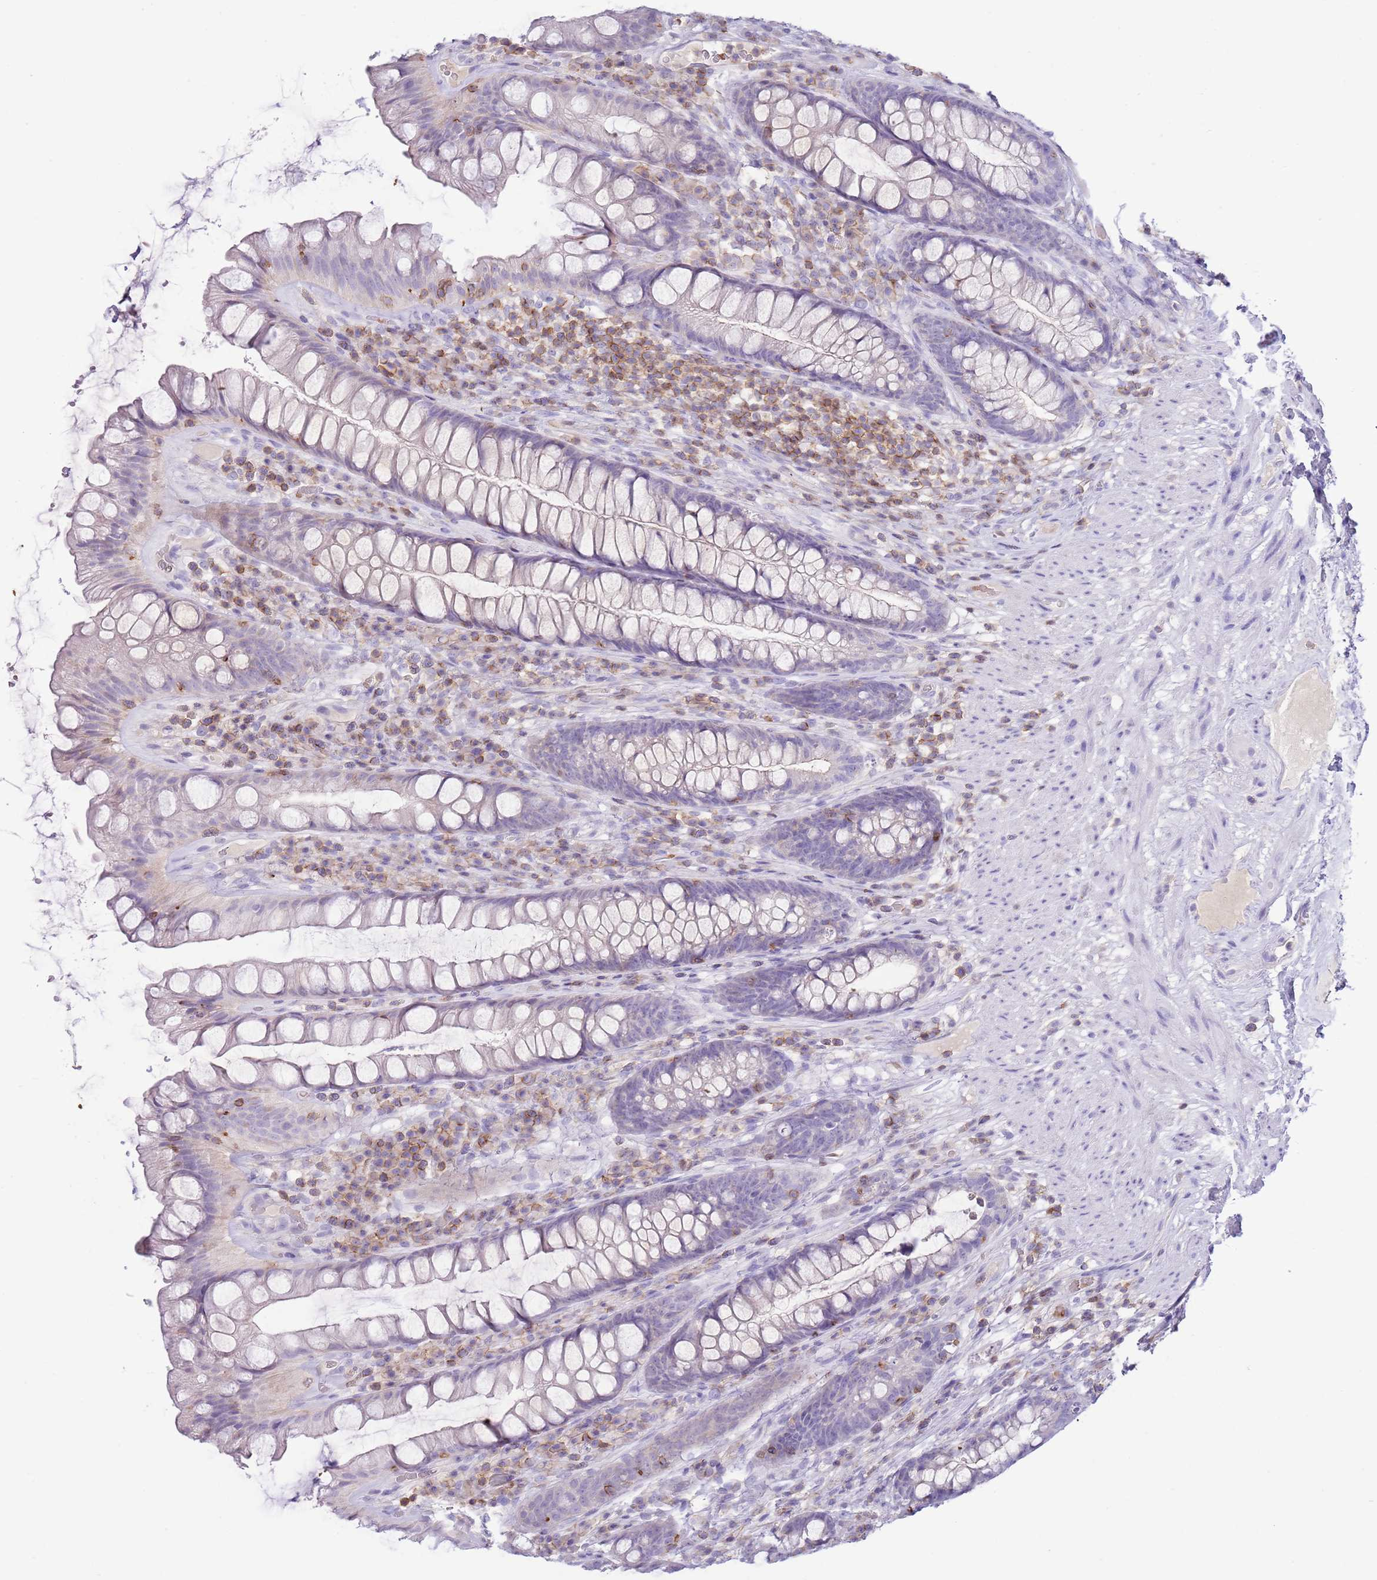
{"staining": {"intensity": "negative", "quantity": "none", "location": "none"}, "tissue": "rectum", "cell_type": "Glandular cells", "image_type": "normal", "snomed": [{"axis": "morphology", "description": "Normal tissue, NOS"}, {"axis": "topography", "description": "Rectum"}], "caption": "IHC image of benign rectum: rectum stained with DAB (3,3'-diaminobenzidine) displays no significant protein expression in glandular cells. (Brightfield microscopy of DAB (3,3'-diaminobenzidine) IHC at high magnification).", "gene": "OR4Q3", "patient": {"sex": "male", "age": 74}}